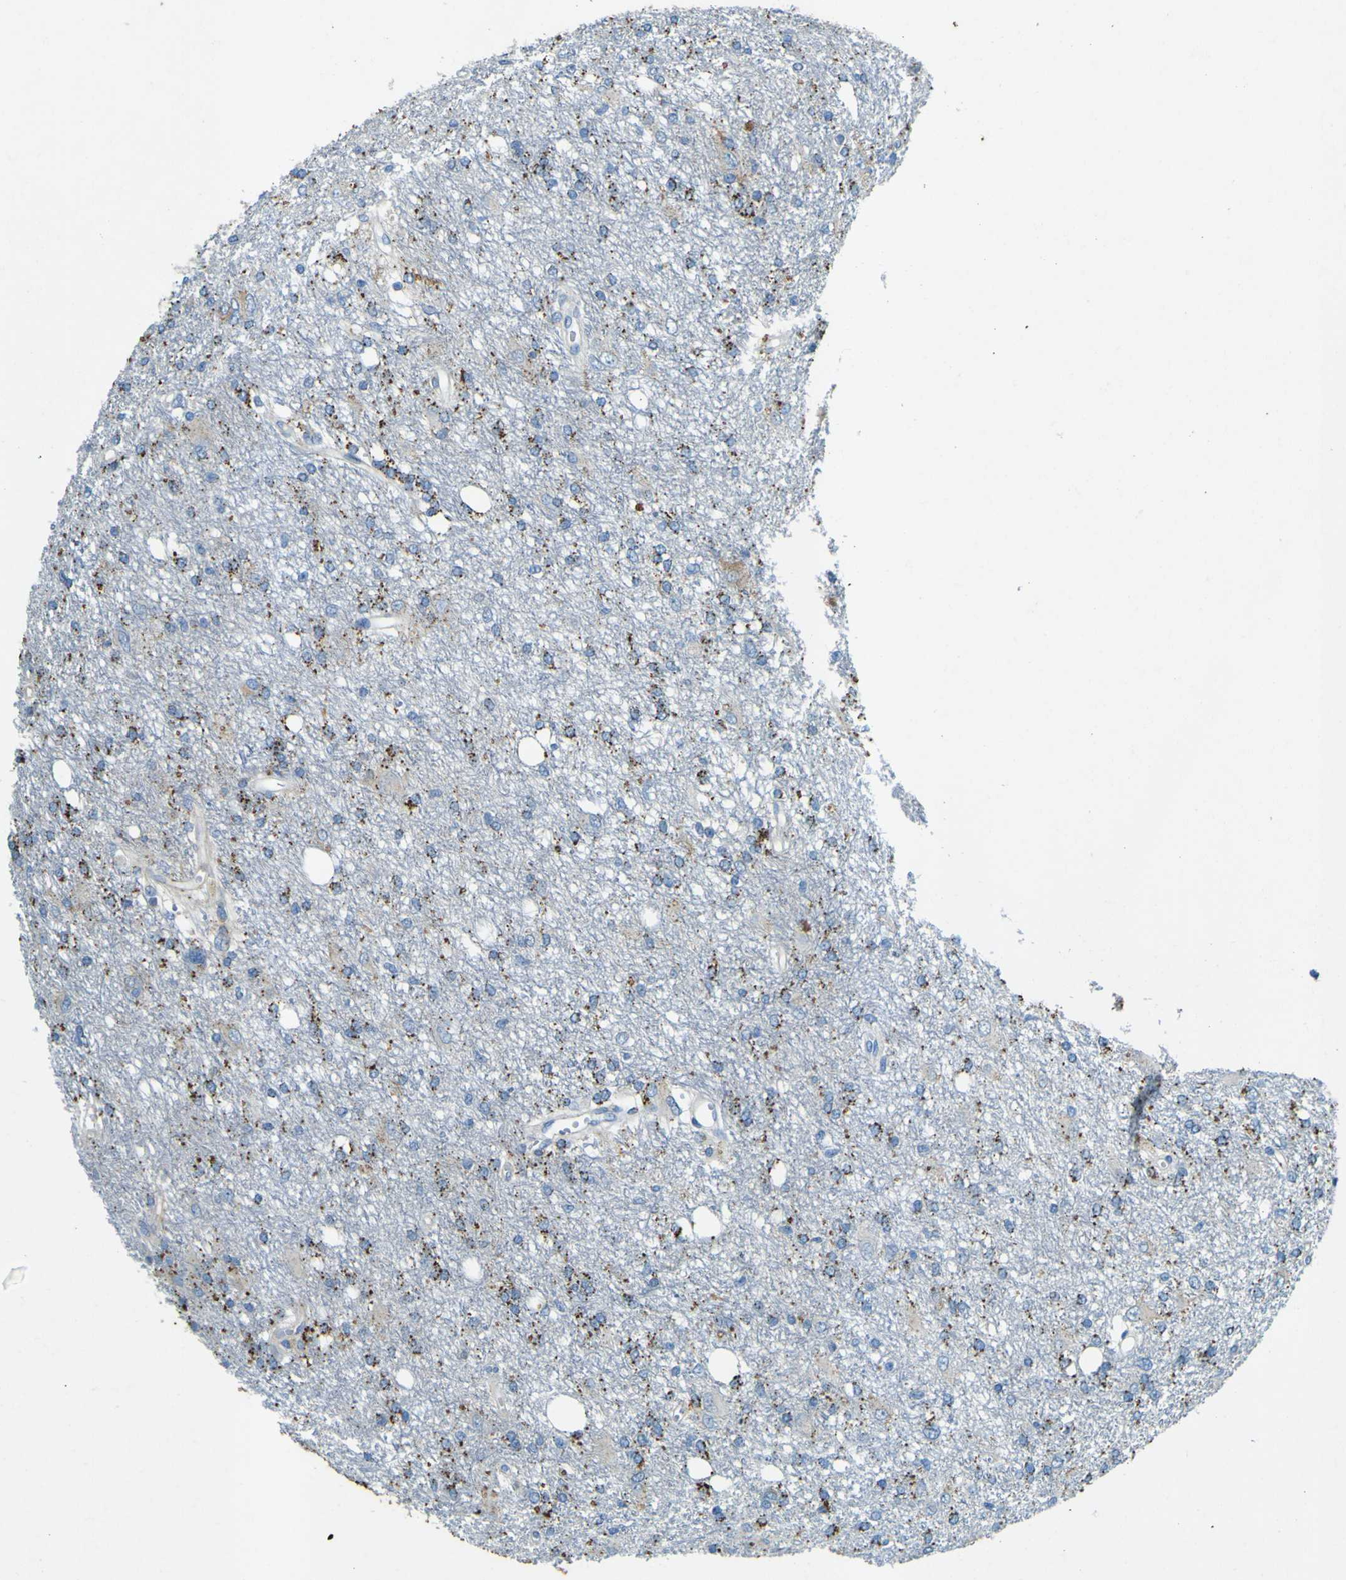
{"staining": {"intensity": "moderate", "quantity": "25%-75%", "location": "cytoplasmic/membranous"}, "tissue": "glioma", "cell_type": "Tumor cells", "image_type": "cancer", "snomed": [{"axis": "morphology", "description": "Glioma, malignant, High grade"}, {"axis": "topography", "description": "Brain"}], "caption": "A medium amount of moderate cytoplasmic/membranous expression is appreciated in approximately 25%-75% of tumor cells in glioma tissue.", "gene": "PDE9A", "patient": {"sex": "female", "age": 59}}